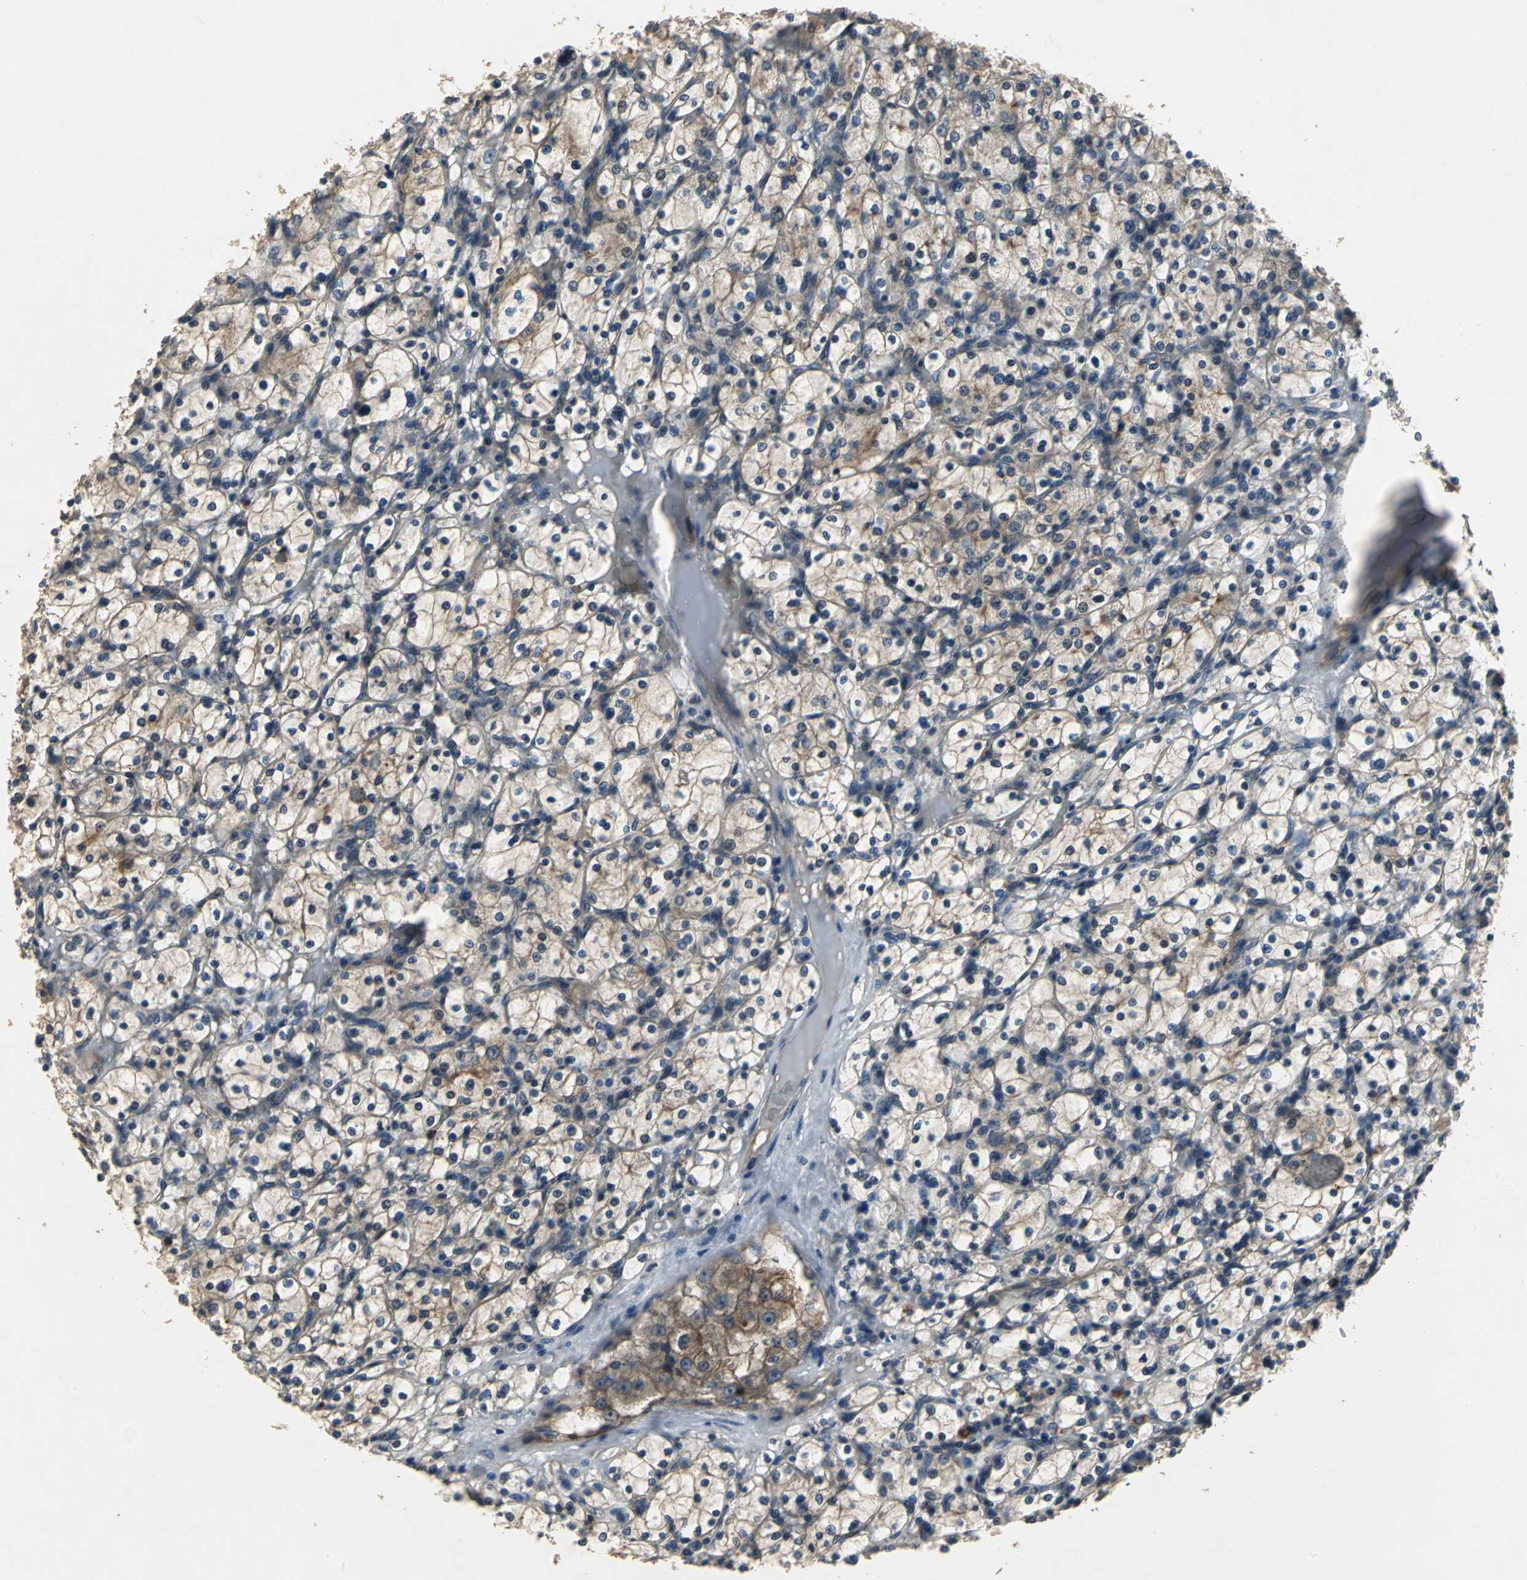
{"staining": {"intensity": "moderate", "quantity": "25%-75%", "location": "cytoplasmic/membranous"}, "tissue": "renal cancer", "cell_type": "Tumor cells", "image_type": "cancer", "snomed": [{"axis": "morphology", "description": "Adenocarcinoma, NOS"}, {"axis": "topography", "description": "Kidney"}], "caption": "A medium amount of moderate cytoplasmic/membranous positivity is appreciated in approximately 25%-75% of tumor cells in renal cancer (adenocarcinoma) tissue. (Brightfield microscopy of DAB IHC at high magnification).", "gene": "MET", "patient": {"sex": "female", "age": 83}}